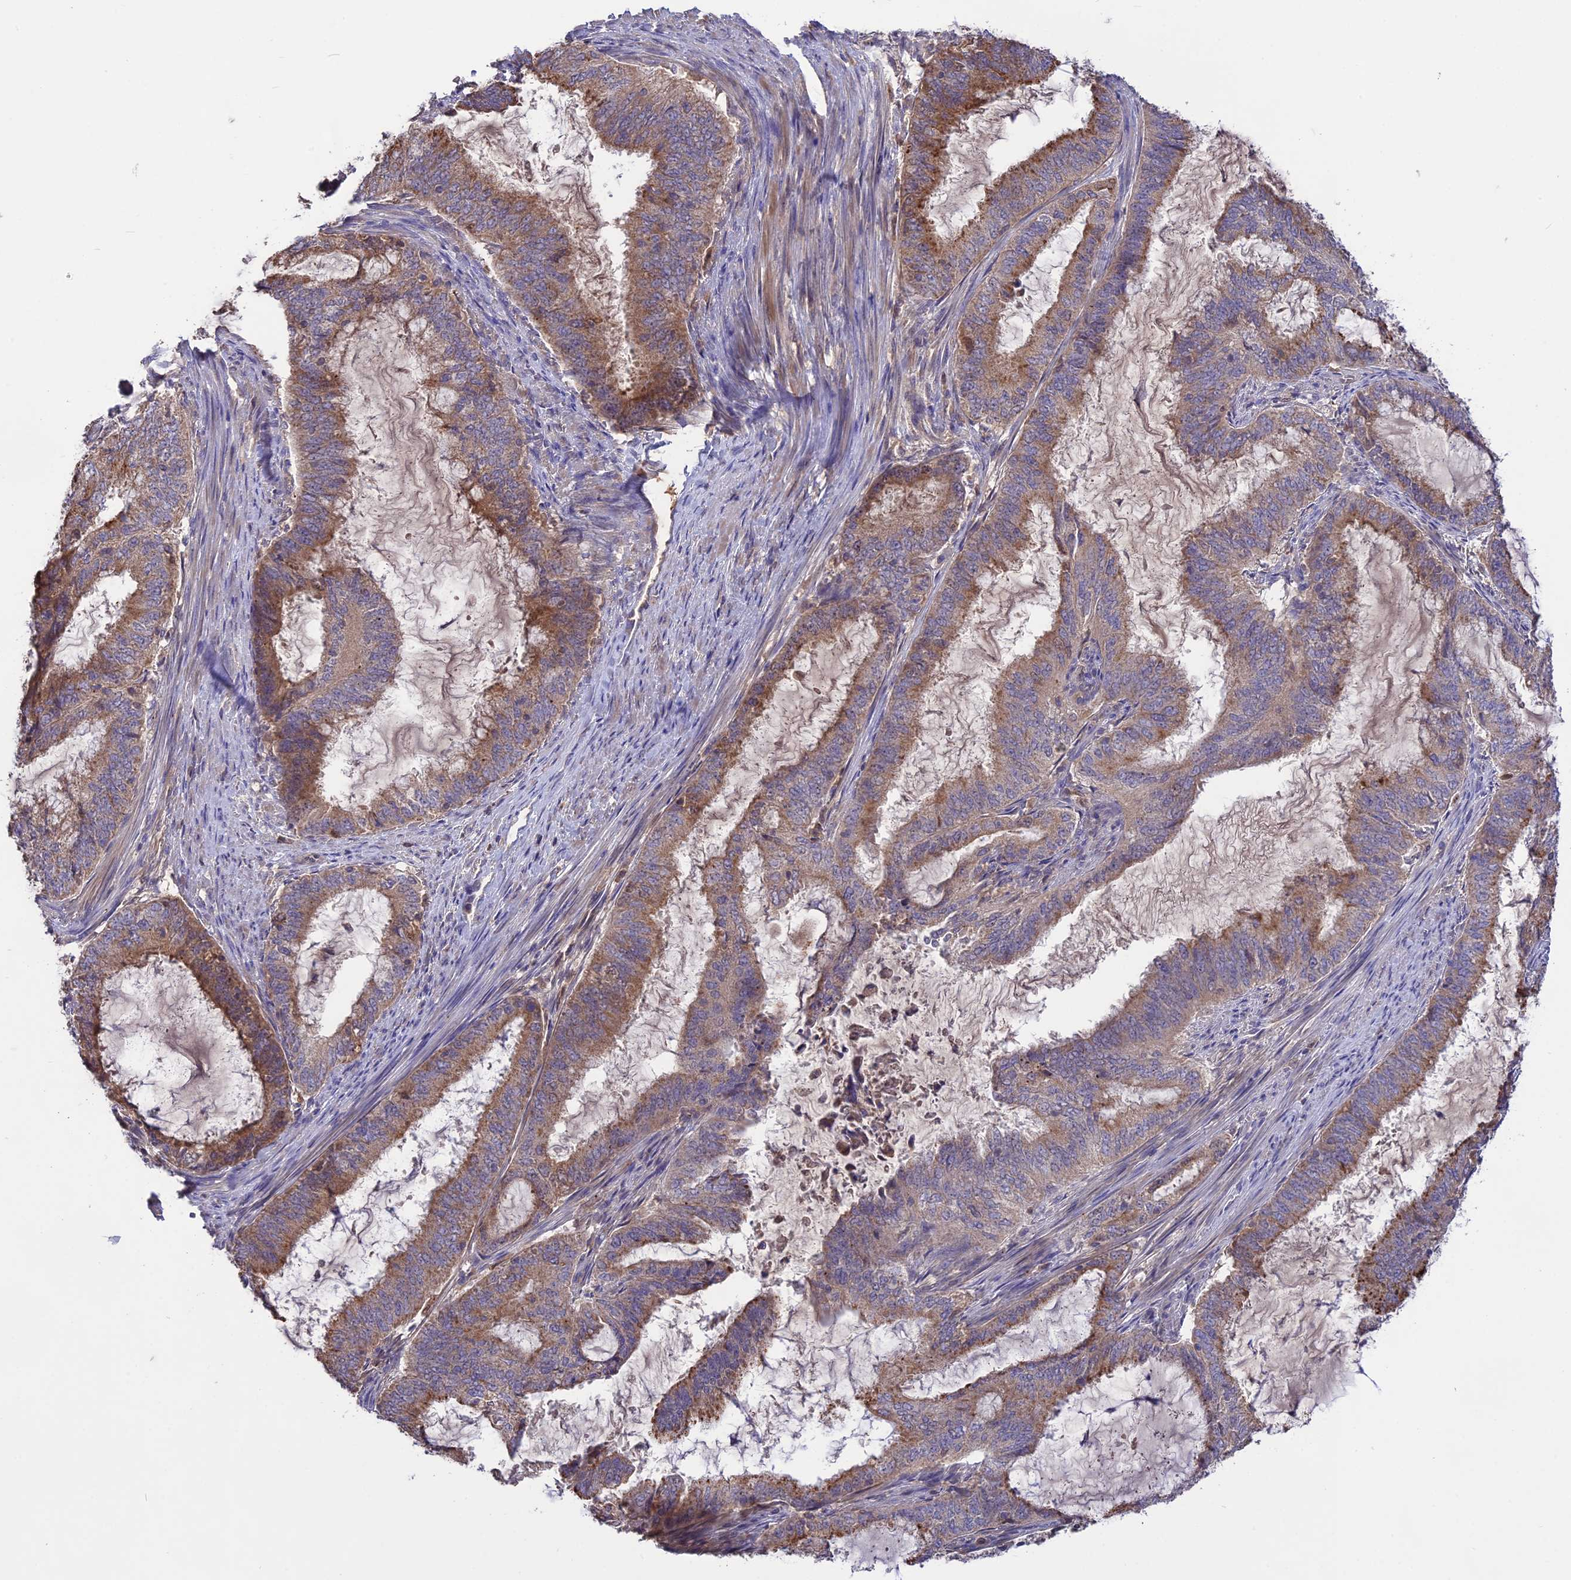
{"staining": {"intensity": "moderate", "quantity": "25%-75%", "location": "cytoplasmic/membranous"}, "tissue": "endometrial cancer", "cell_type": "Tumor cells", "image_type": "cancer", "snomed": [{"axis": "morphology", "description": "Adenocarcinoma, NOS"}, {"axis": "topography", "description": "Endometrium"}], "caption": "Moderate cytoplasmic/membranous staining for a protein is appreciated in approximately 25%-75% of tumor cells of endometrial adenocarcinoma using IHC.", "gene": "NUDT8", "patient": {"sex": "female", "age": 51}}